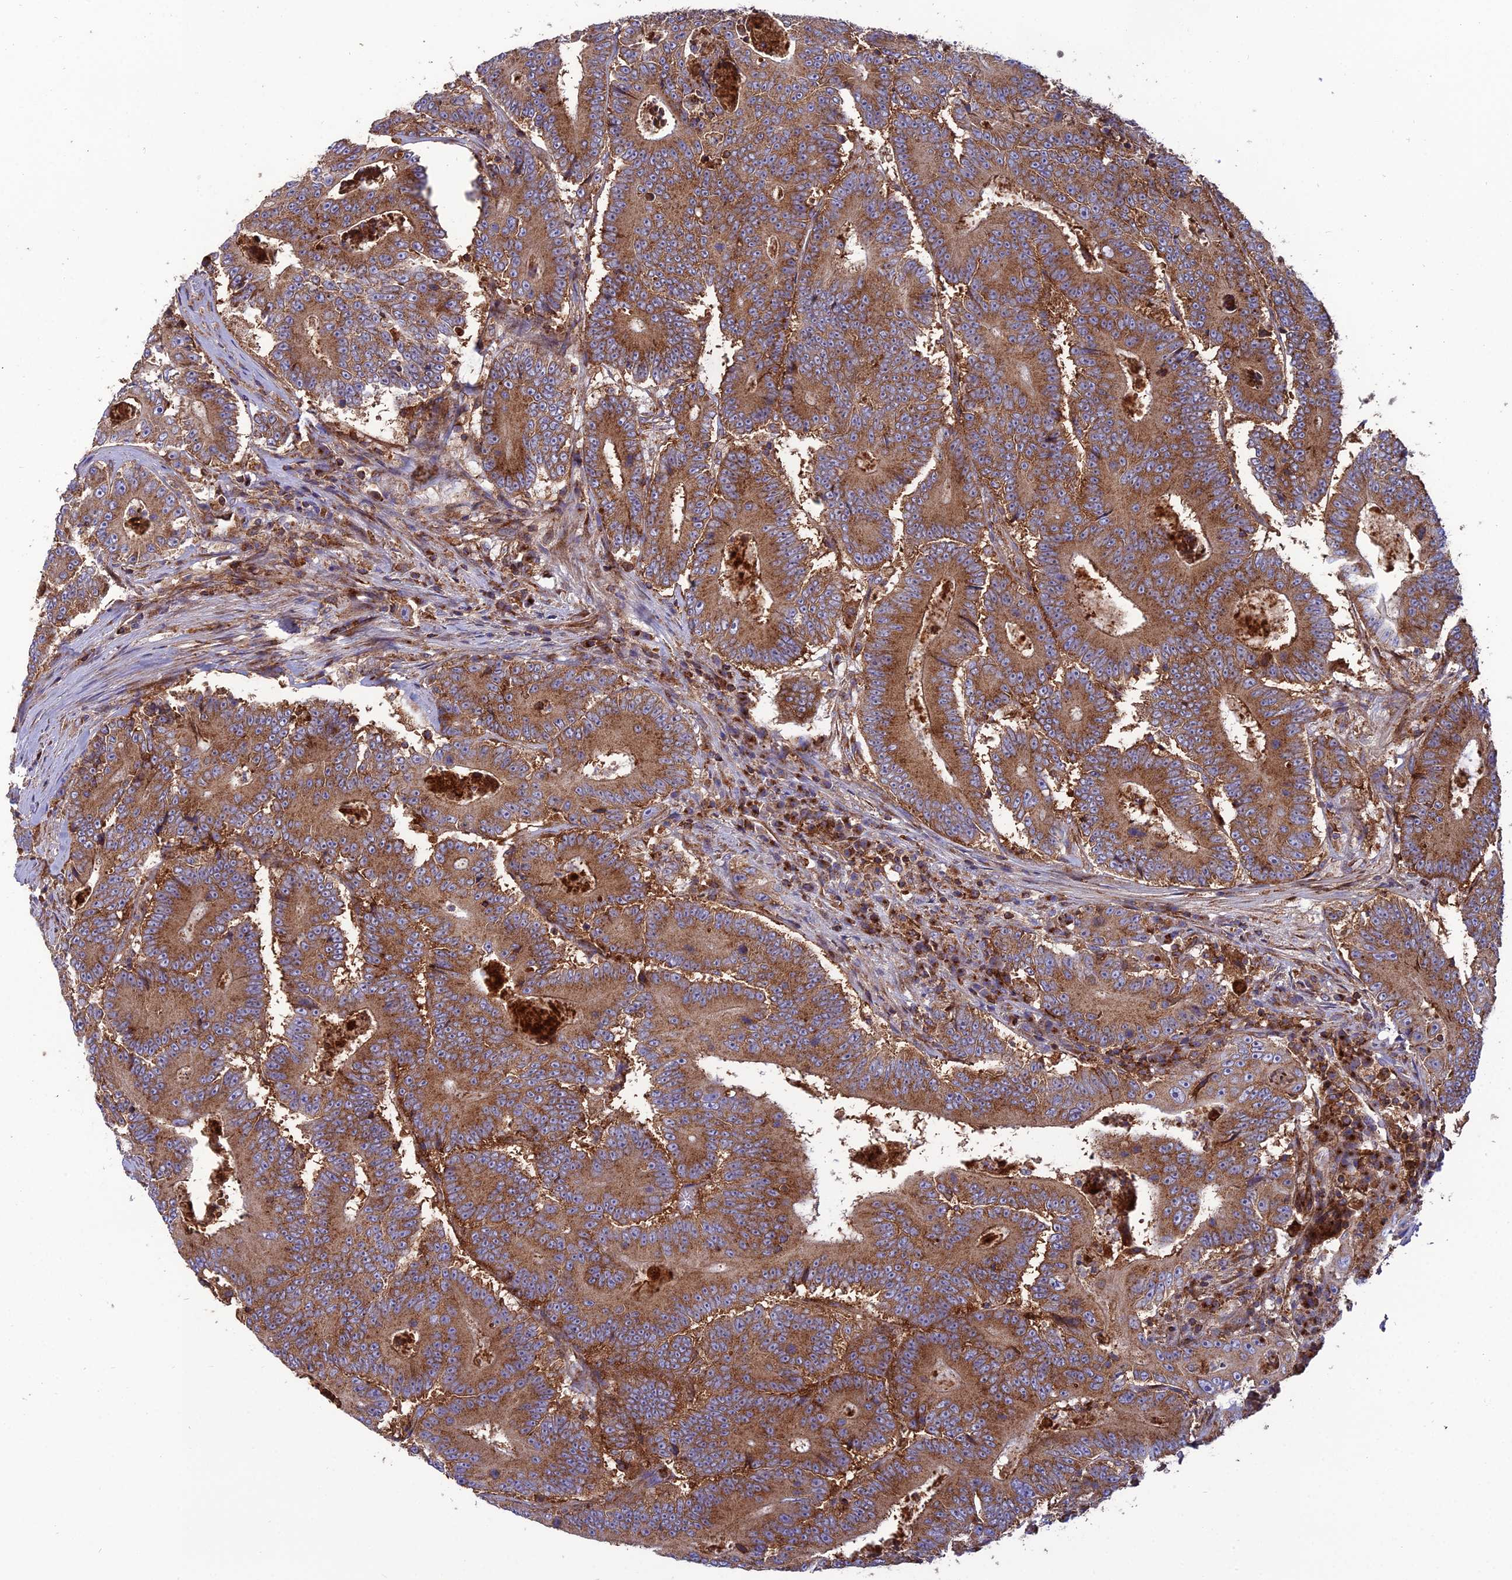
{"staining": {"intensity": "strong", "quantity": ">75%", "location": "cytoplasmic/membranous"}, "tissue": "colorectal cancer", "cell_type": "Tumor cells", "image_type": "cancer", "snomed": [{"axis": "morphology", "description": "Adenocarcinoma, NOS"}, {"axis": "topography", "description": "Colon"}], "caption": "Protein staining of adenocarcinoma (colorectal) tissue demonstrates strong cytoplasmic/membranous positivity in approximately >75% of tumor cells.", "gene": "LNPEP", "patient": {"sex": "male", "age": 83}}